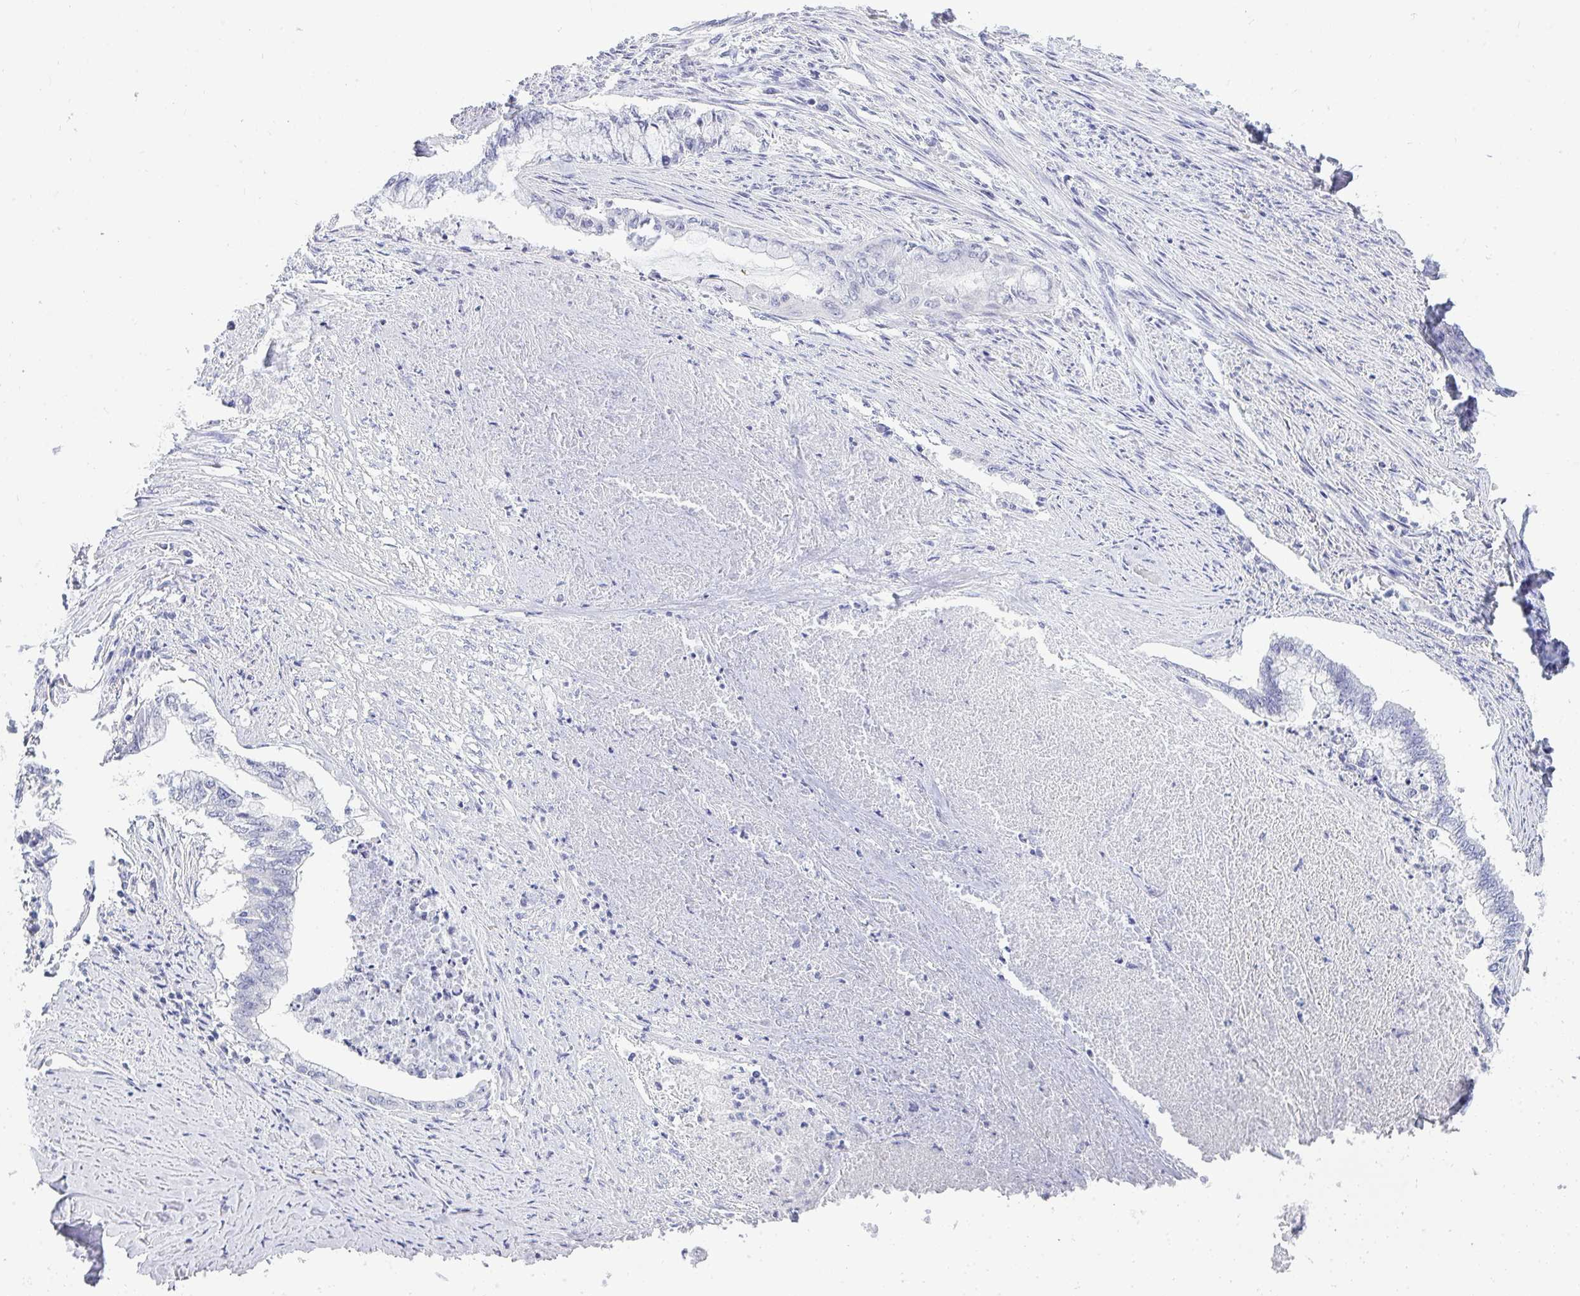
{"staining": {"intensity": "negative", "quantity": "none", "location": "none"}, "tissue": "endometrial cancer", "cell_type": "Tumor cells", "image_type": "cancer", "snomed": [{"axis": "morphology", "description": "Adenocarcinoma, NOS"}, {"axis": "topography", "description": "Endometrium"}], "caption": "Endometrial cancer was stained to show a protein in brown. There is no significant staining in tumor cells. (DAB (3,3'-diaminobenzidine) immunohistochemistry with hematoxylin counter stain).", "gene": "TMEM82", "patient": {"sex": "female", "age": 79}}